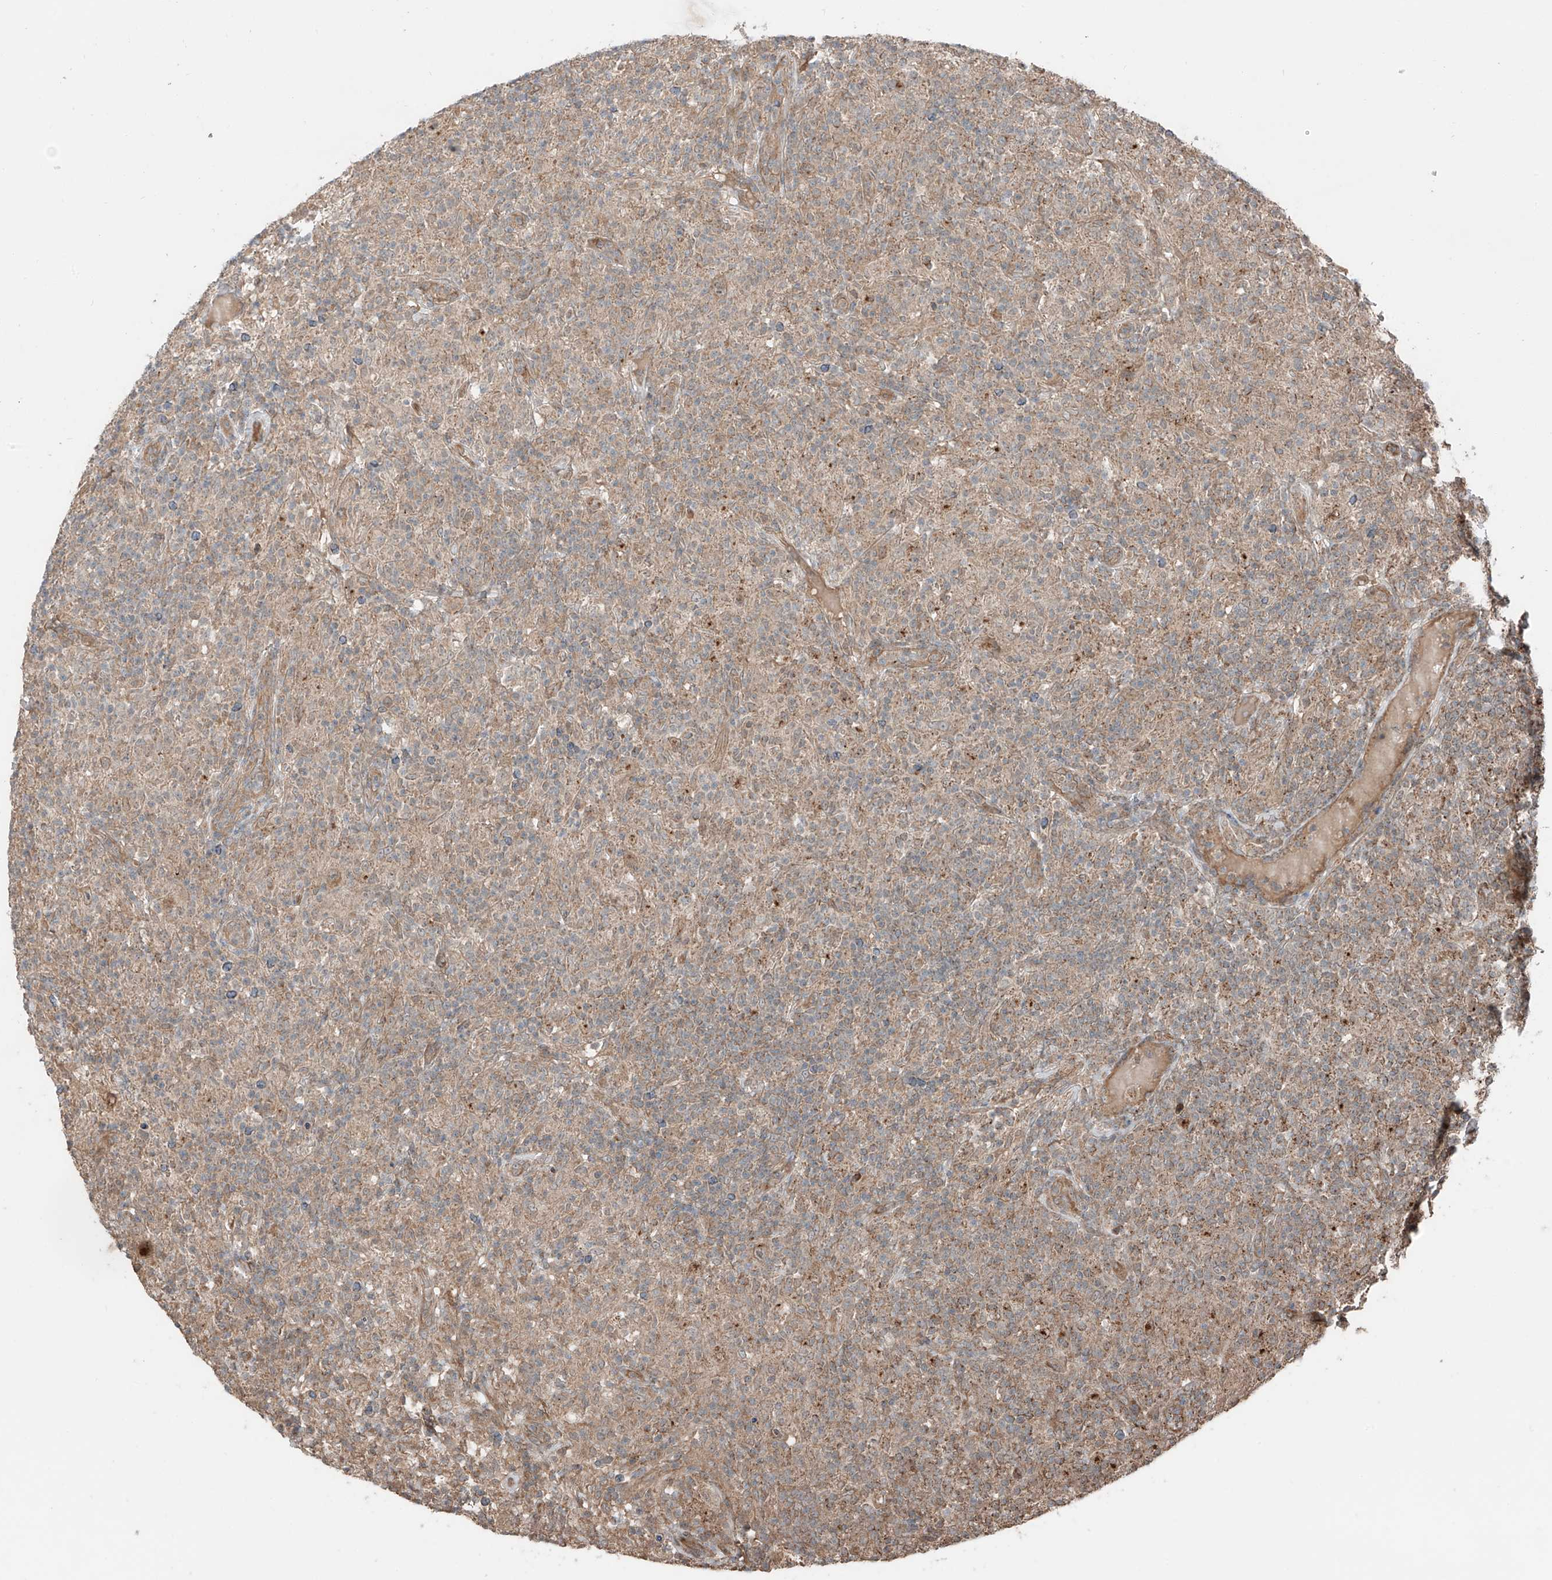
{"staining": {"intensity": "moderate", "quantity": ">75%", "location": "cytoplasmic/membranous"}, "tissue": "lymphoma", "cell_type": "Tumor cells", "image_type": "cancer", "snomed": [{"axis": "morphology", "description": "Hodgkin's disease, NOS"}, {"axis": "topography", "description": "Lymph node"}], "caption": "This photomicrograph demonstrates immunohistochemistry staining of human Hodgkin's disease, with medium moderate cytoplasmic/membranous staining in approximately >75% of tumor cells.", "gene": "CEP162", "patient": {"sex": "male", "age": 70}}